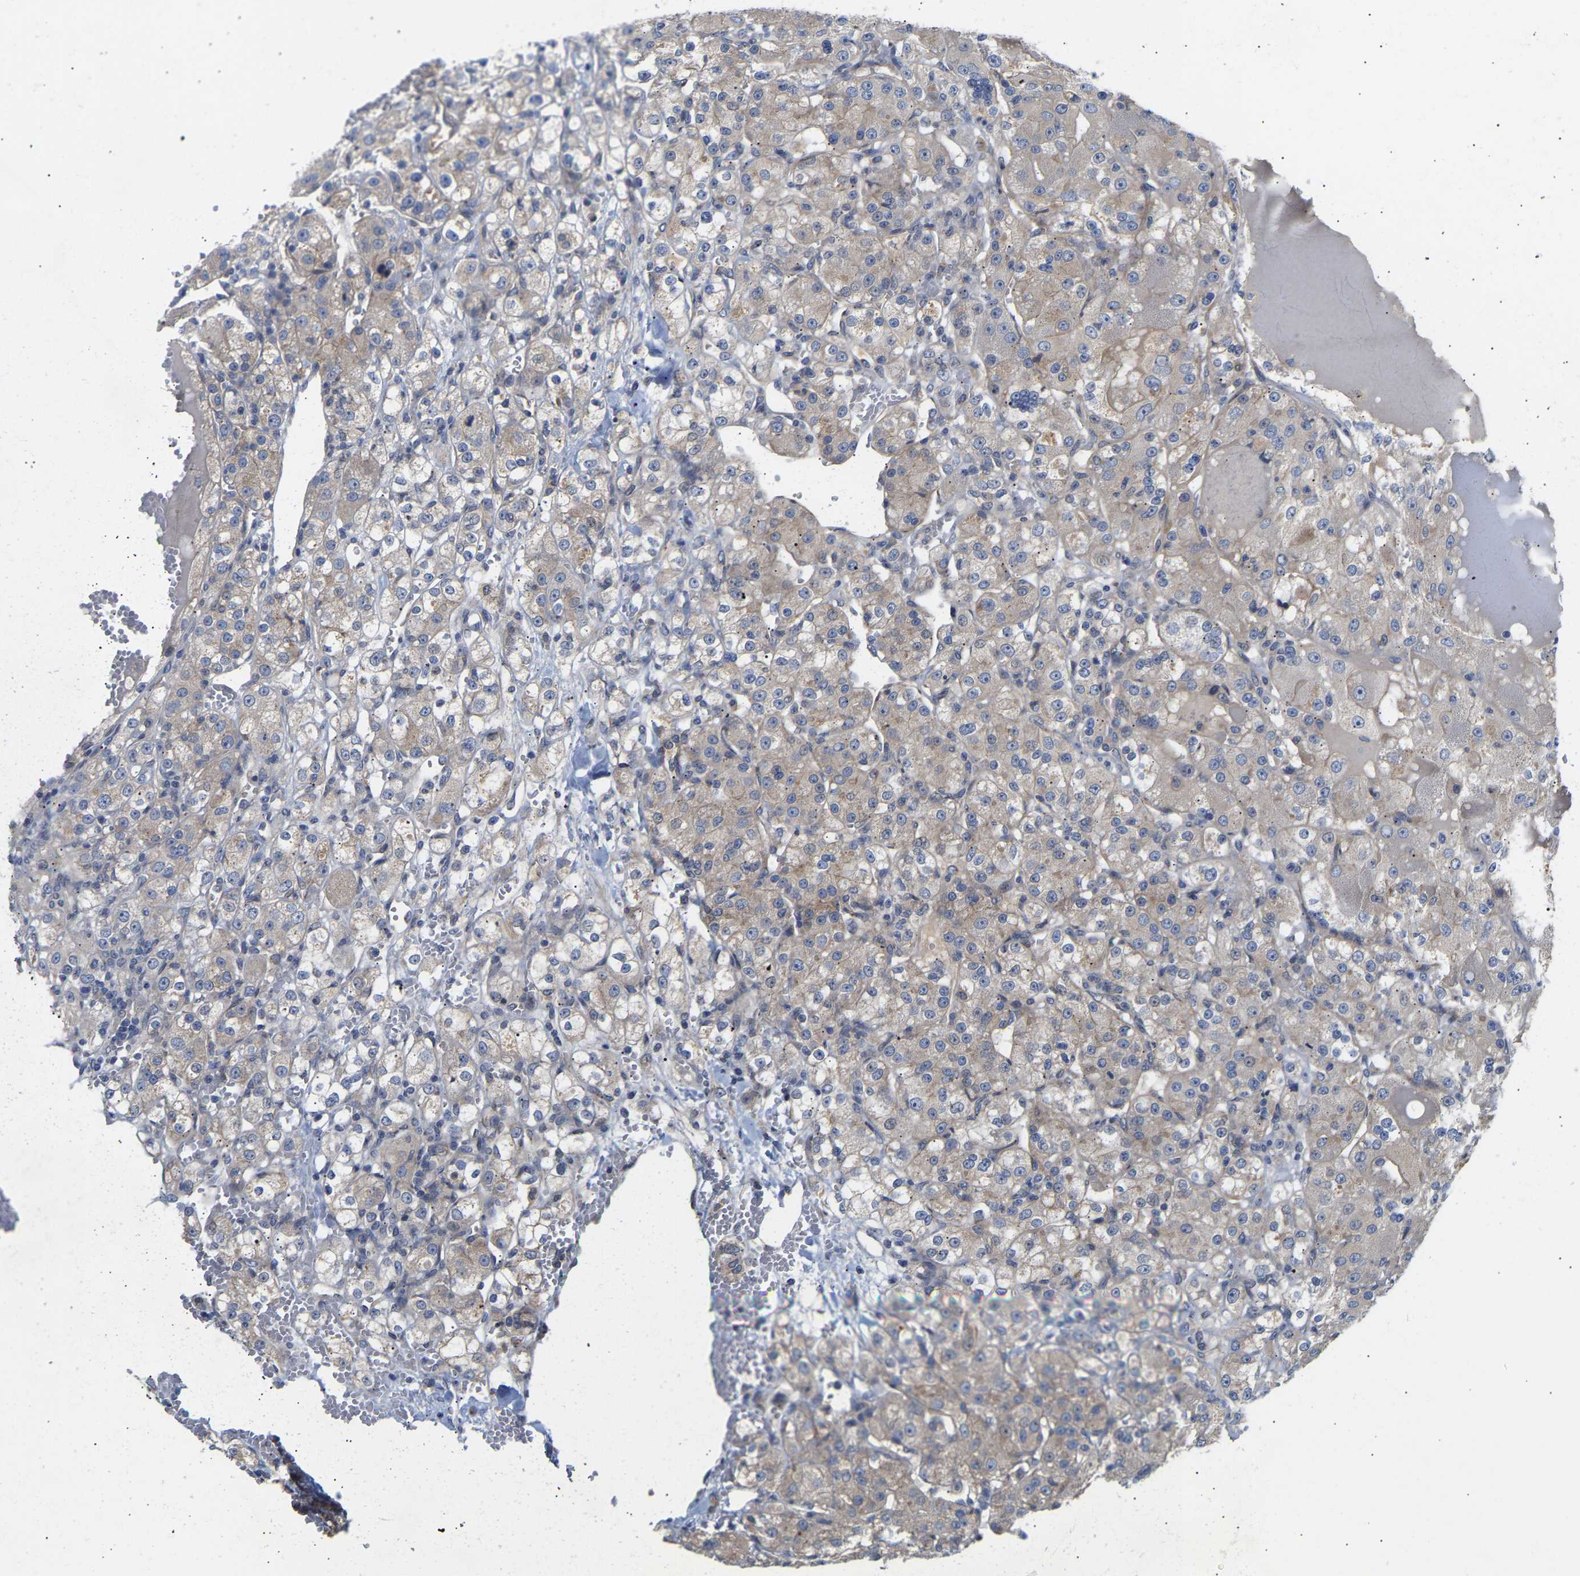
{"staining": {"intensity": "weak", "quantity": ">75%", "location": "cytoplasmic/membranous"}, "tissue": "renal cancer", "cell_type": "Tumor cells", "image_type": "cancer", "snomed": [{"axis": "morphology", "description": "Normal tissue, NOS"}, {"axis": "morphology", "description": "Adenocarcinoma, NOS"}, {"axis": "topography", "description": "Kidney"}], "caption": "Immunohistochemical staining of renal adenocarcinoma exhibits low levels of weak cytoplasmic/membranous protein expression in approximately >75% of tumor cells. (DAB (3,3'-diaminobenzidine) = brown stain, brightfield microscopy at high magnification).", "gene": "KASH5", "patient": {"sex": "male", "age": 61}}